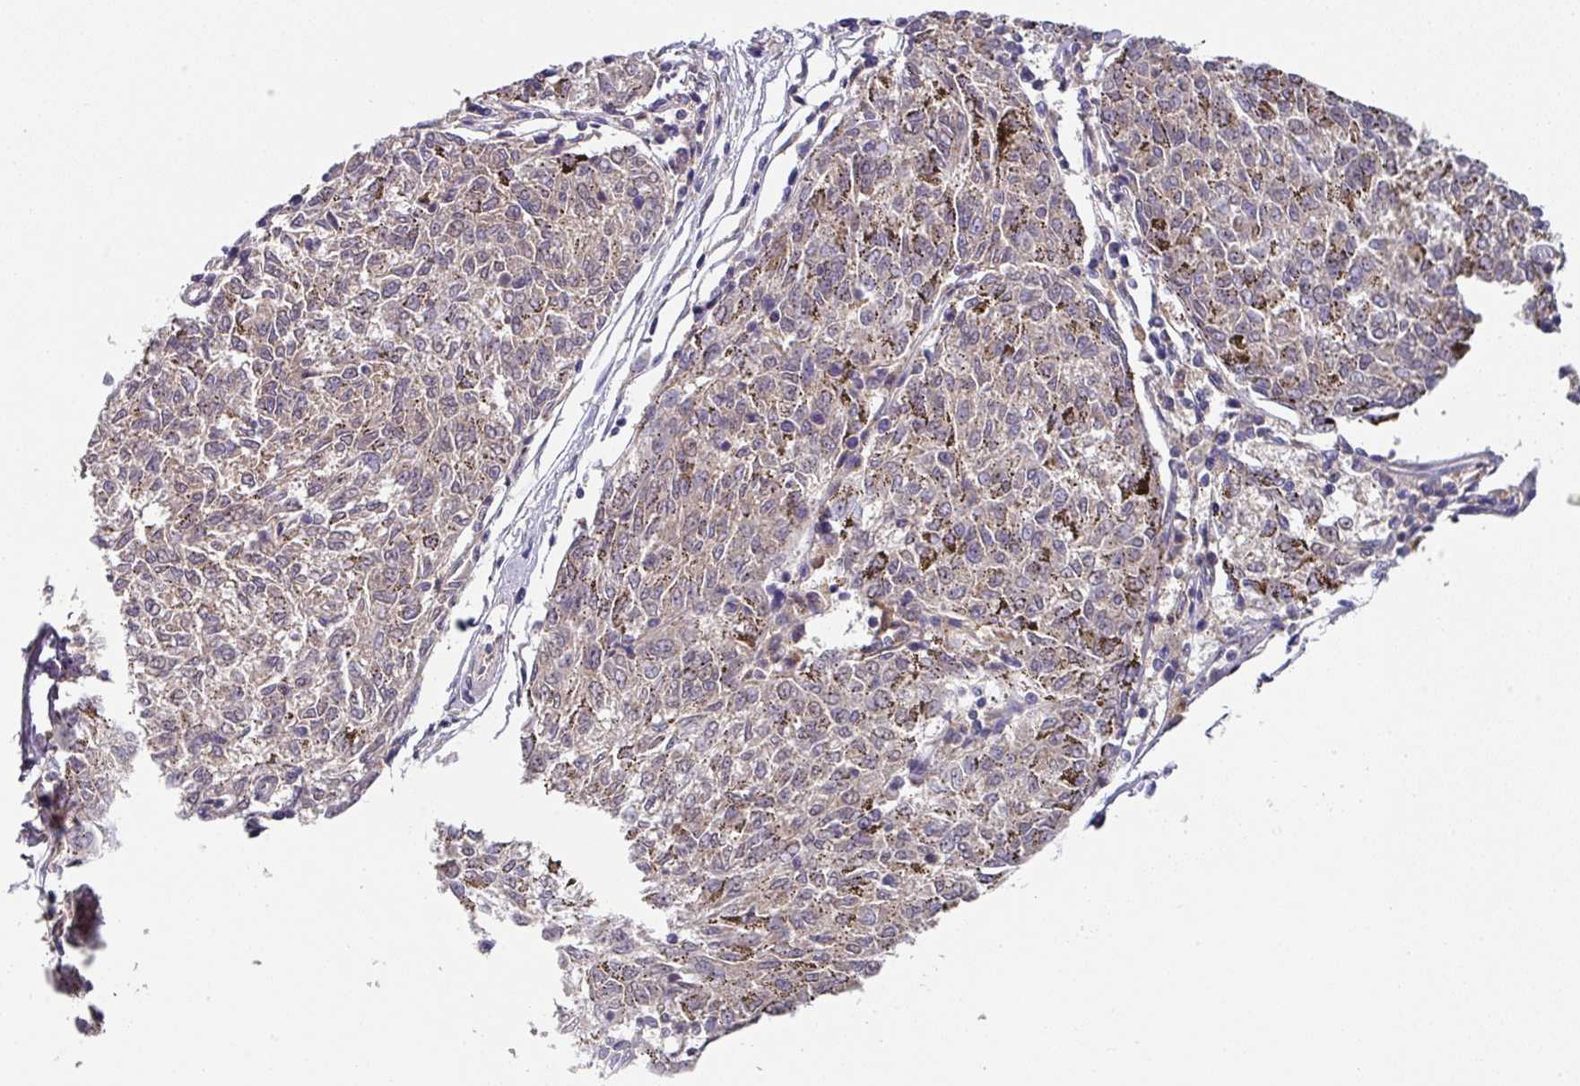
{"staining": {"intensity": "weak", "quantity": "25%-75%", "location": "cytoplasmic/membranous"}, "tissue": "melanoma", "cell_type": "Tumor cells", "image_type": "cancer", "snomed": [{"axis": "morphology", "description": "Malignant melanoma, NOS"}, {"axis": "topography", "description": "Skin"}], "caption": "Immunohistochemical staining of human malignant melanoma reveals weak cytoplasmic/membranous protein positivity in approximately 25%-75% of tumor cells.", "gene": "EXTL3", "patient": {"sex": "female", "age": 72}}